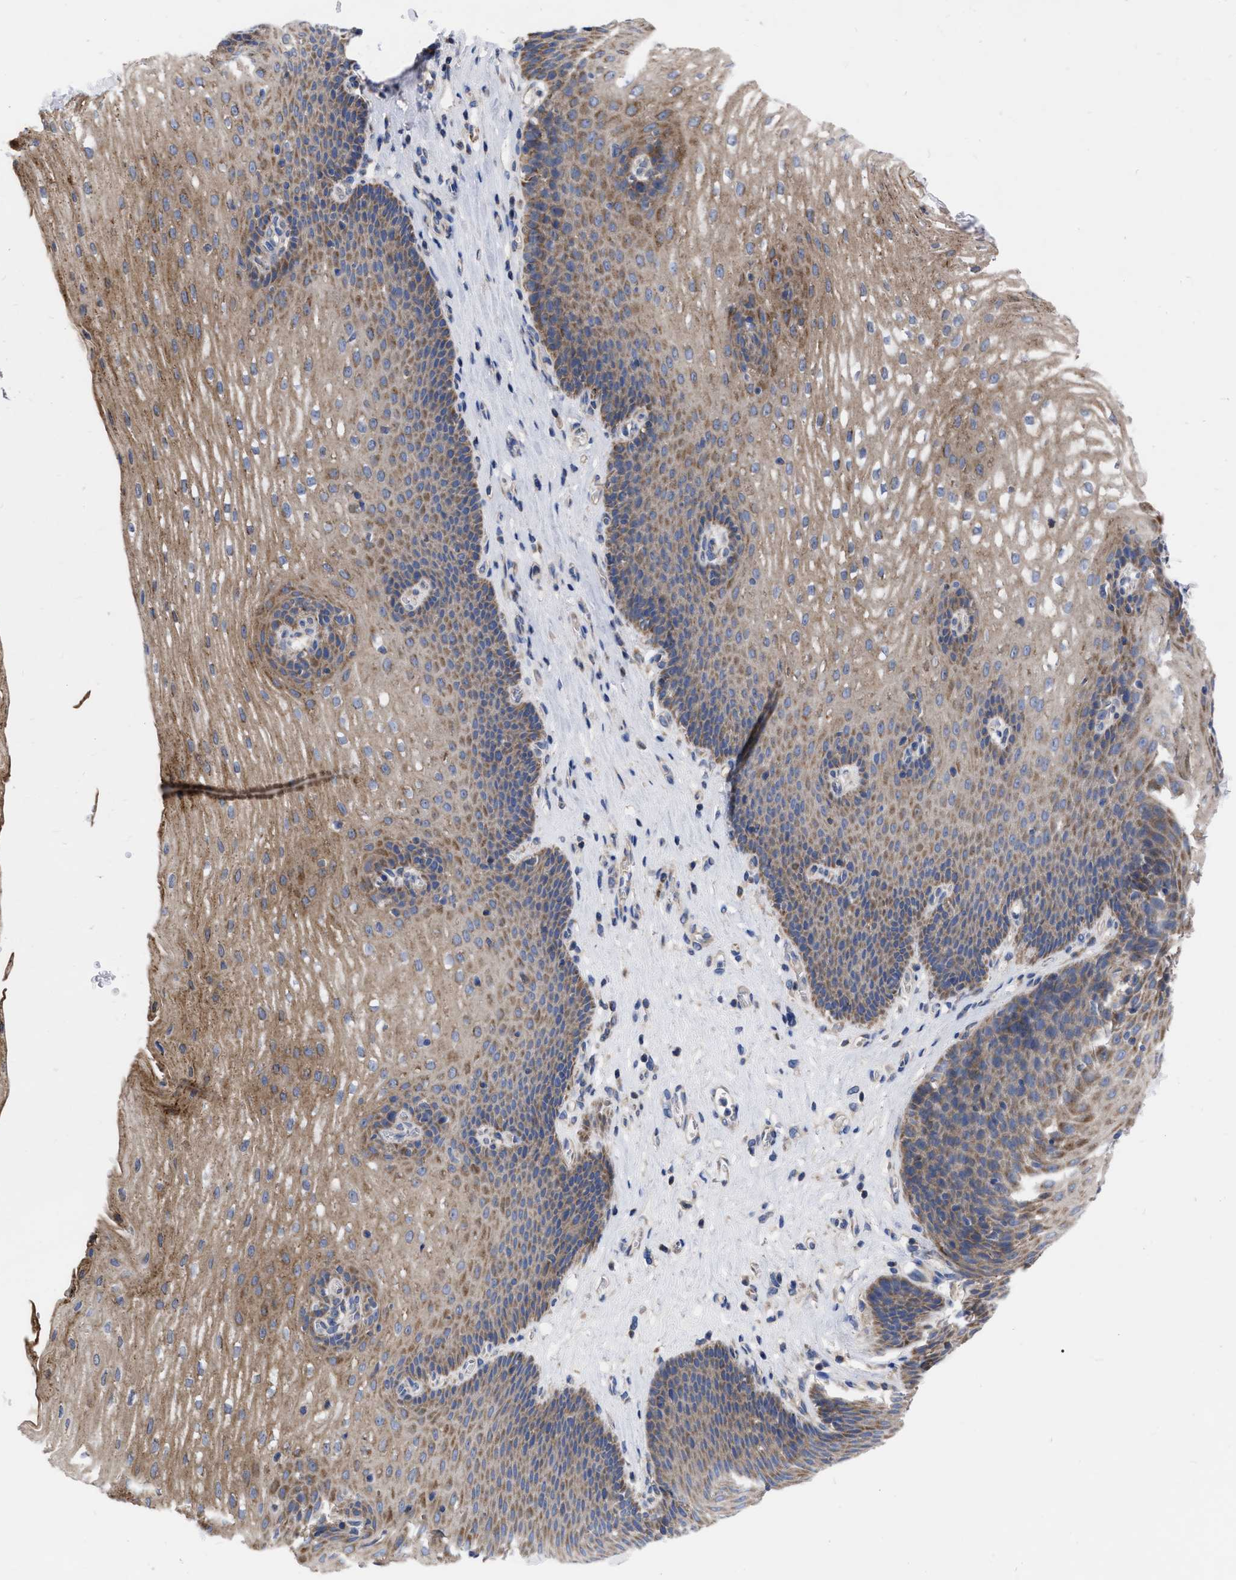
{"staining": {"intensity": "moderate", "quantity": ">75%", "location": "cytoplasmic/membranous"}, "tissue": "esophagus", "cell_type": "Squamous epithelial cells", "image_type": "normal", "snomed": [{"axis": "morphology", "description": "Normal tissue, NOS"}, {"axis": "topography", "description": "Esophagus"}], "caption": "Immunohistochemical staining of unremarkable human esophagus exhibits >75% levels of moderate cytoplasmic/membranous protein expression in approximately >75% of squamous epithelial cells. The protein is shown in brown color, while the nuclei are stained blue.", "gene": "CDKN2C", "patient": {"sex": "male", "age": 48}}